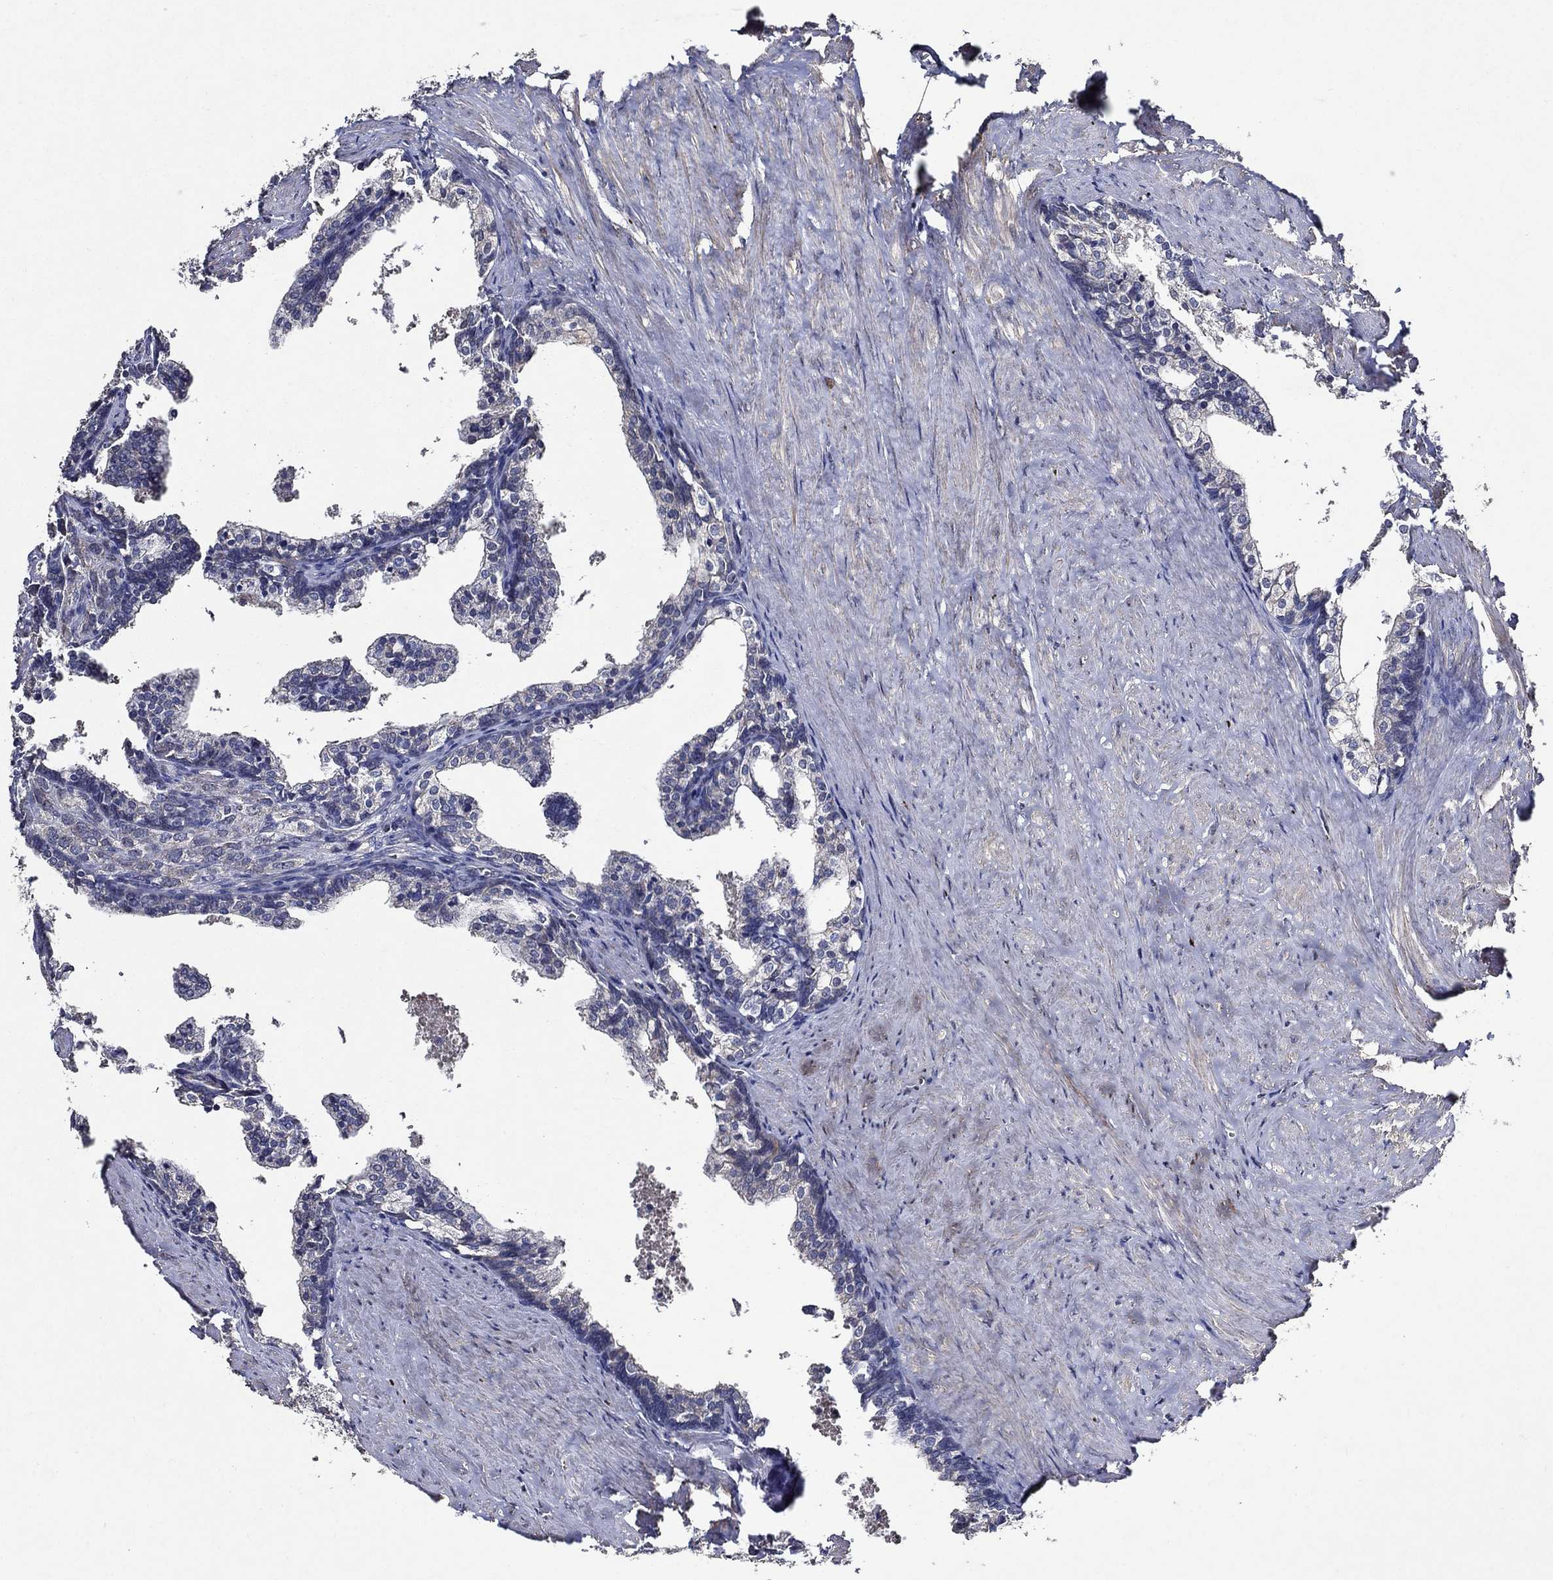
{"staining": {"intensity": "negative", "quantity": "none", "location": "none"}, "tissue": "prostate cancer", "cell_type": "Tumor cells", "image_type": "cancer", "snomed": [{"axis": "morphology", "description": "Adenocarcinoma, NOS"}, {"axis": "topography", "description": "Prostate and seminal vesicle, NOS"}], "caption": "DAB immunohistochemical staining of human prostate cancer (adenocarcinoma) displays no significant staining in tumor cells.", "gene": "HAP1", "patient": {"sex": "male", "age": 63}}